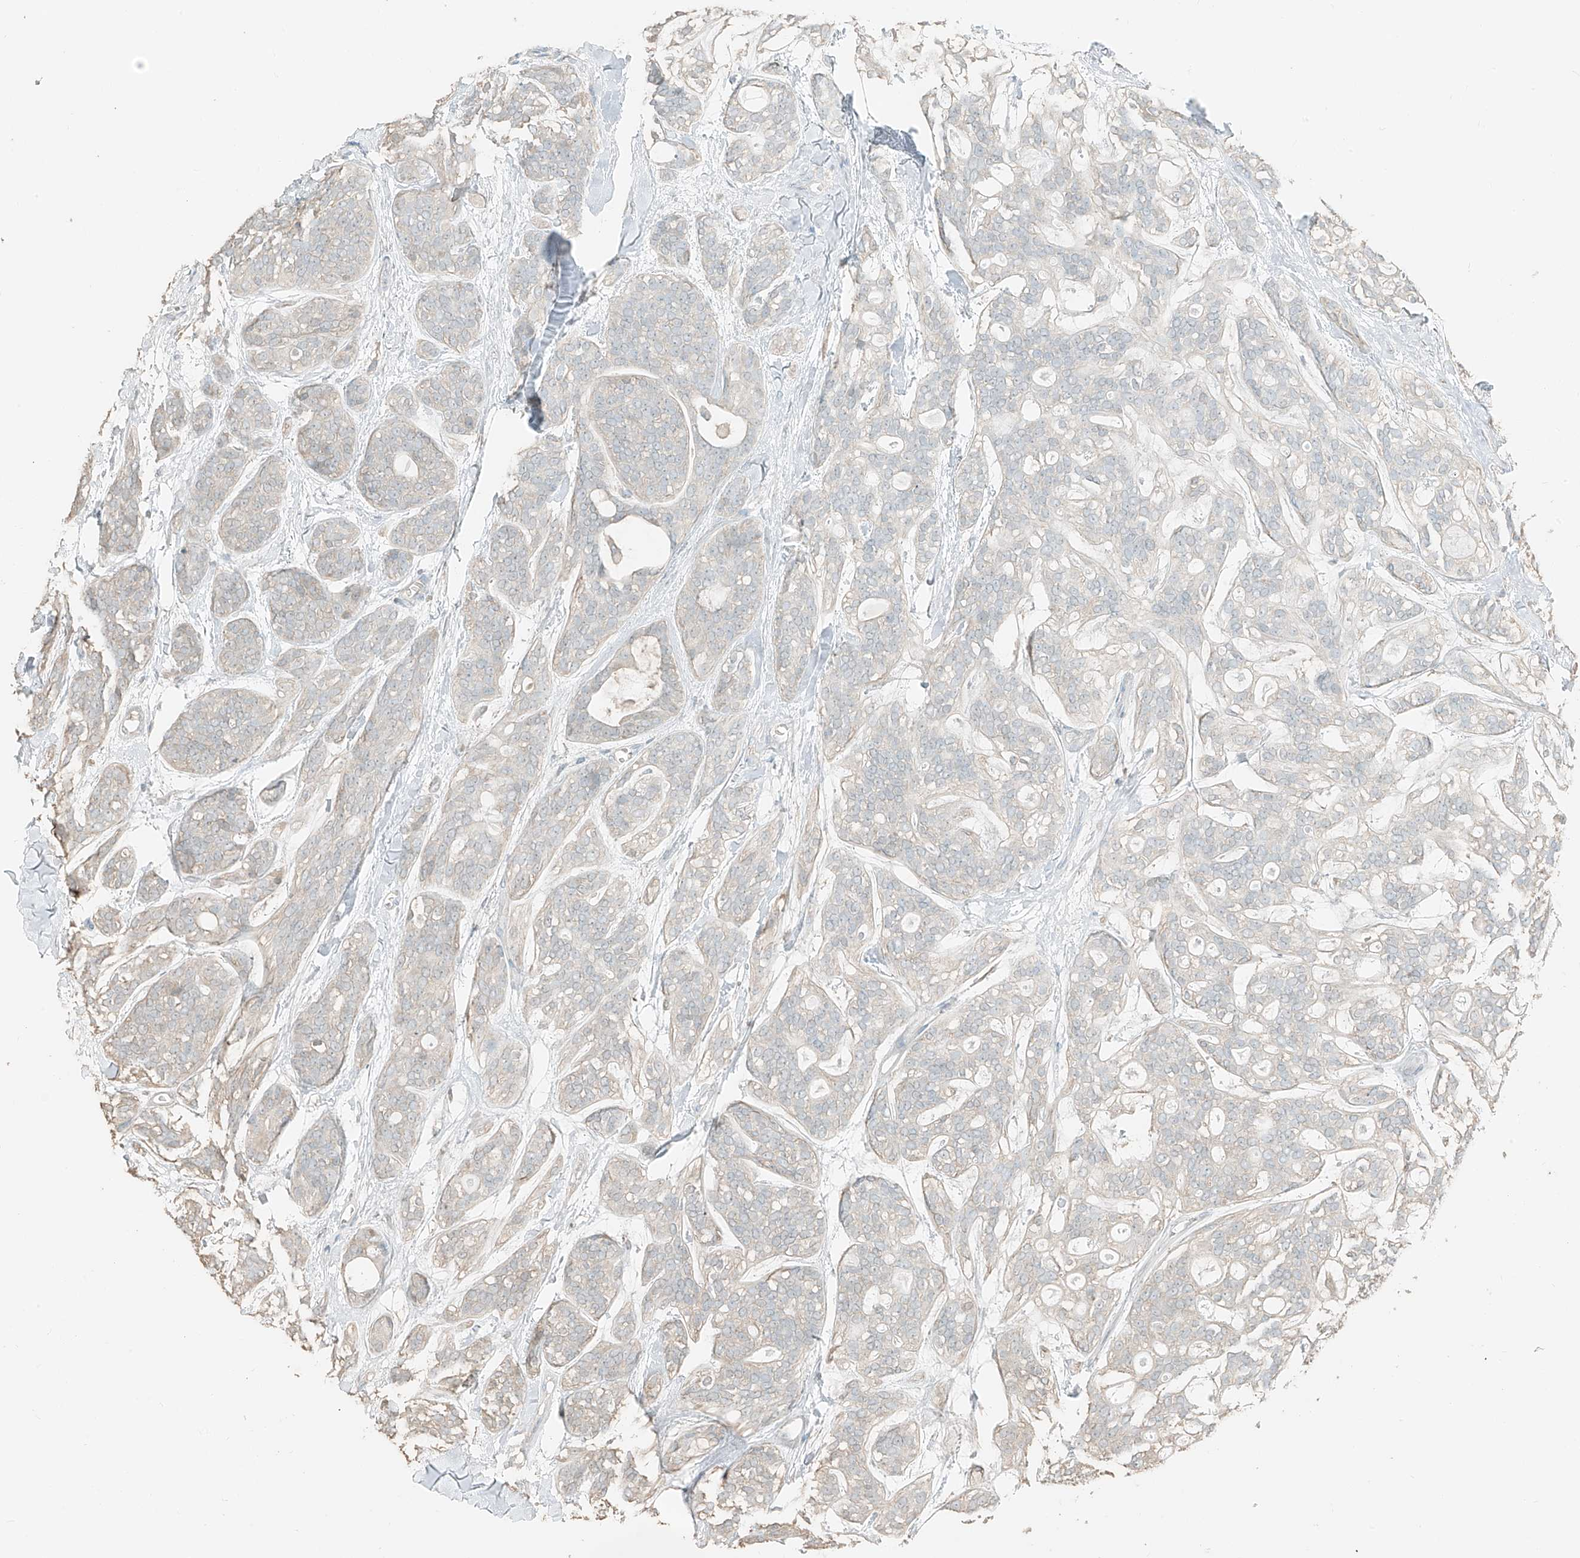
{"staining": {"intensity": "negative", "quantity": "none", "location": "none"}, "tissue": "head and neck cancer", "cell_type": "Tumor cells", "image_type": "cancer", "snomed": [{"axis": "morphology", "description": "Adenocarcinoma, NOS"}, {"axis": "topography", "description": "Head-Neck"}], "caption": "This is an immunohistochemistry (IHC) histopathology image of head and neck cancer (adenocarcinoma). There is no staining in tumor cells.", "gene": "RFTN2", "patient": {"sex": "male", "age": 66}}